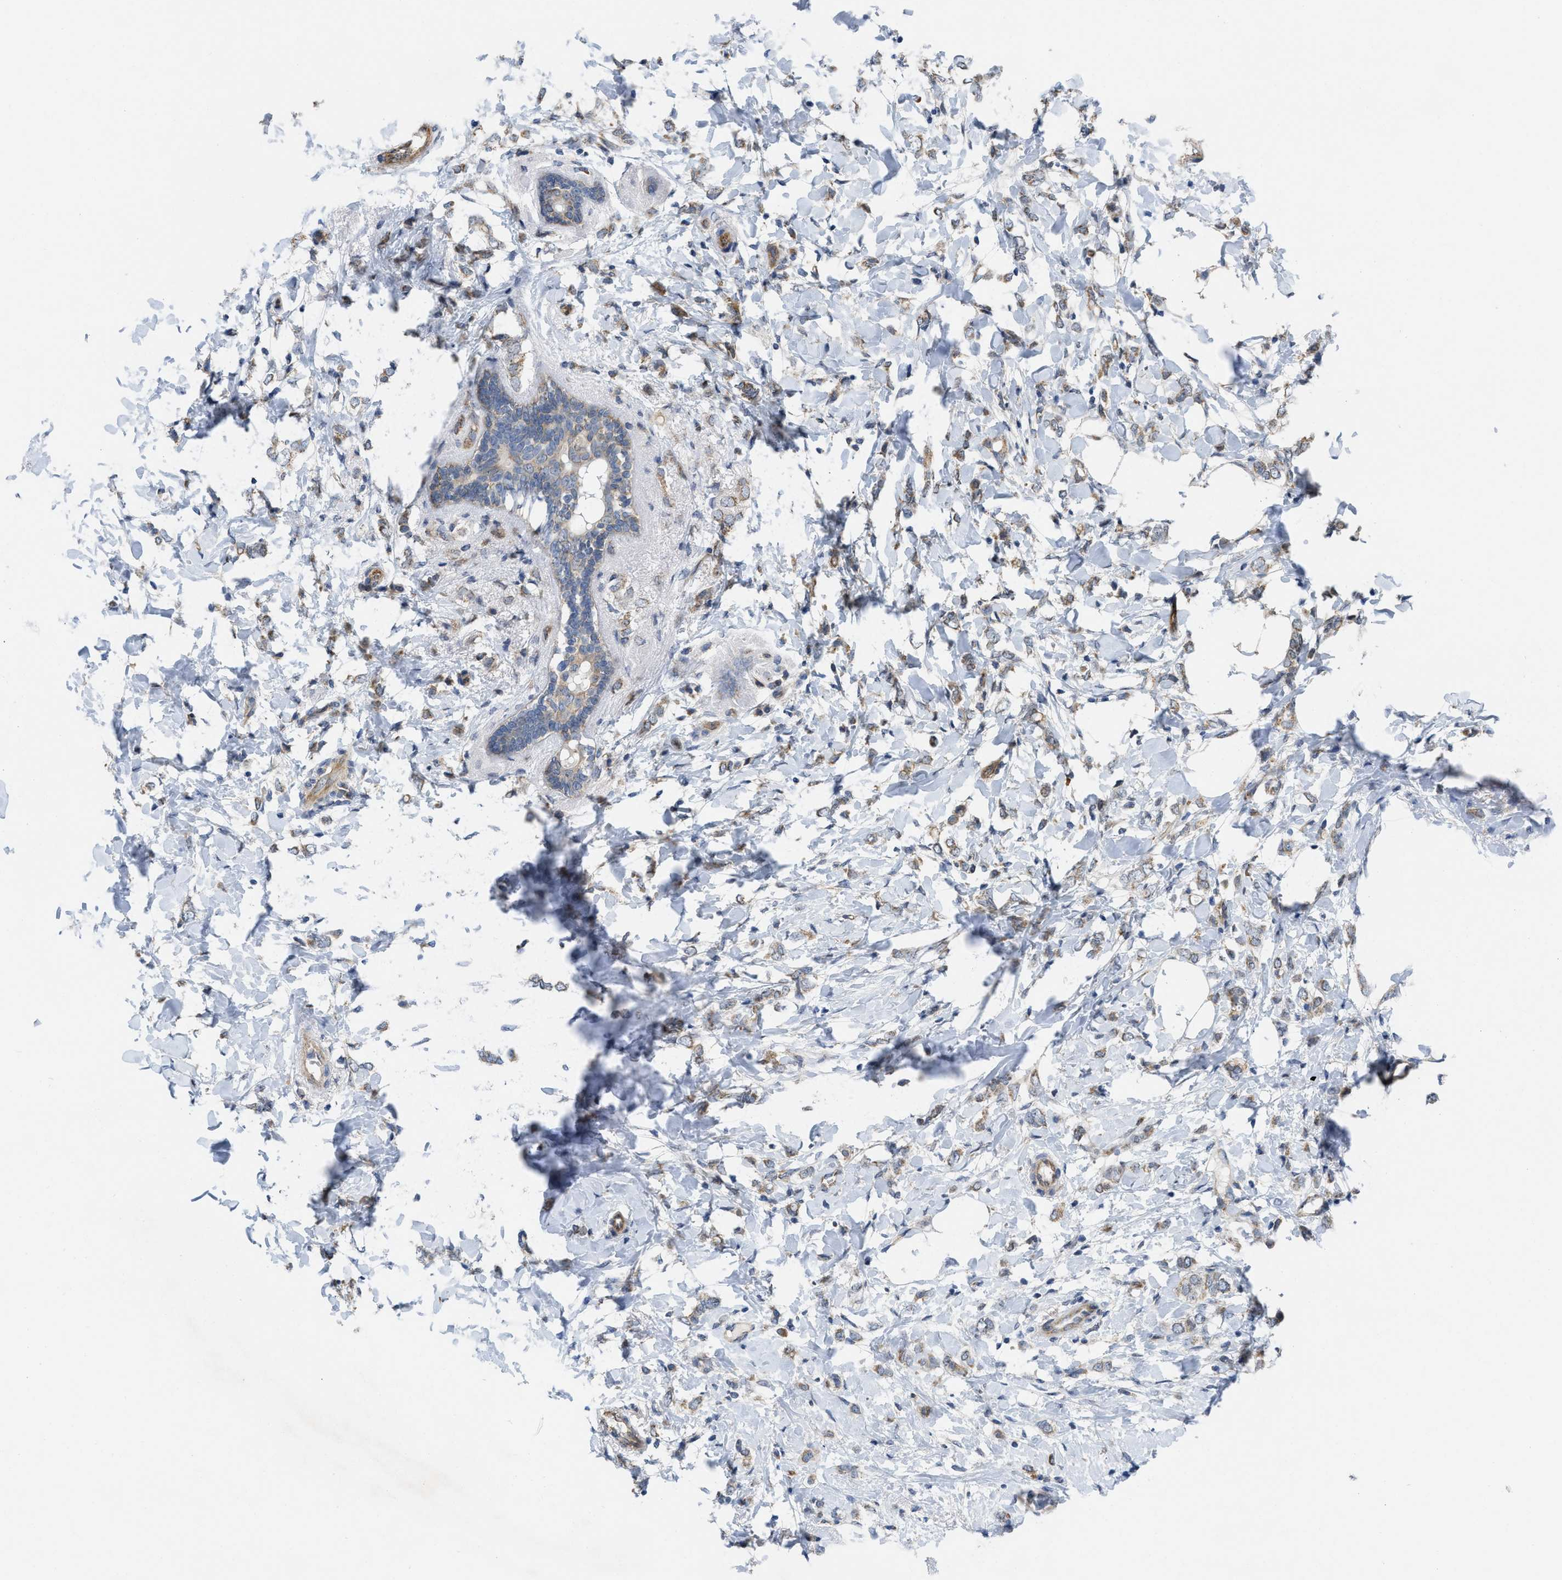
{"staining": {"intensity": "weak", "quantity": ">75%", "location": "cytoplasmic/membranous"}, "tissue": "breast cancer", "cell_type": "Tumor cells", "image_type": "cancer", "snomed": [{"axis": "morphology", "description": "Normal tissue, NOS"}, {"axis": "morphology", "description": "Lobular carcinoma"}, {"axis": "topography", "description": "Breast"}], "caption": "This image demonstrates IHC staining of human breast lobular carcinoma, with low weak cytoplasmic/membranous staining in approximately >75% of tumor cells.", "gene": "EOGT", "patient": {"sex": "female", "age": 47}}